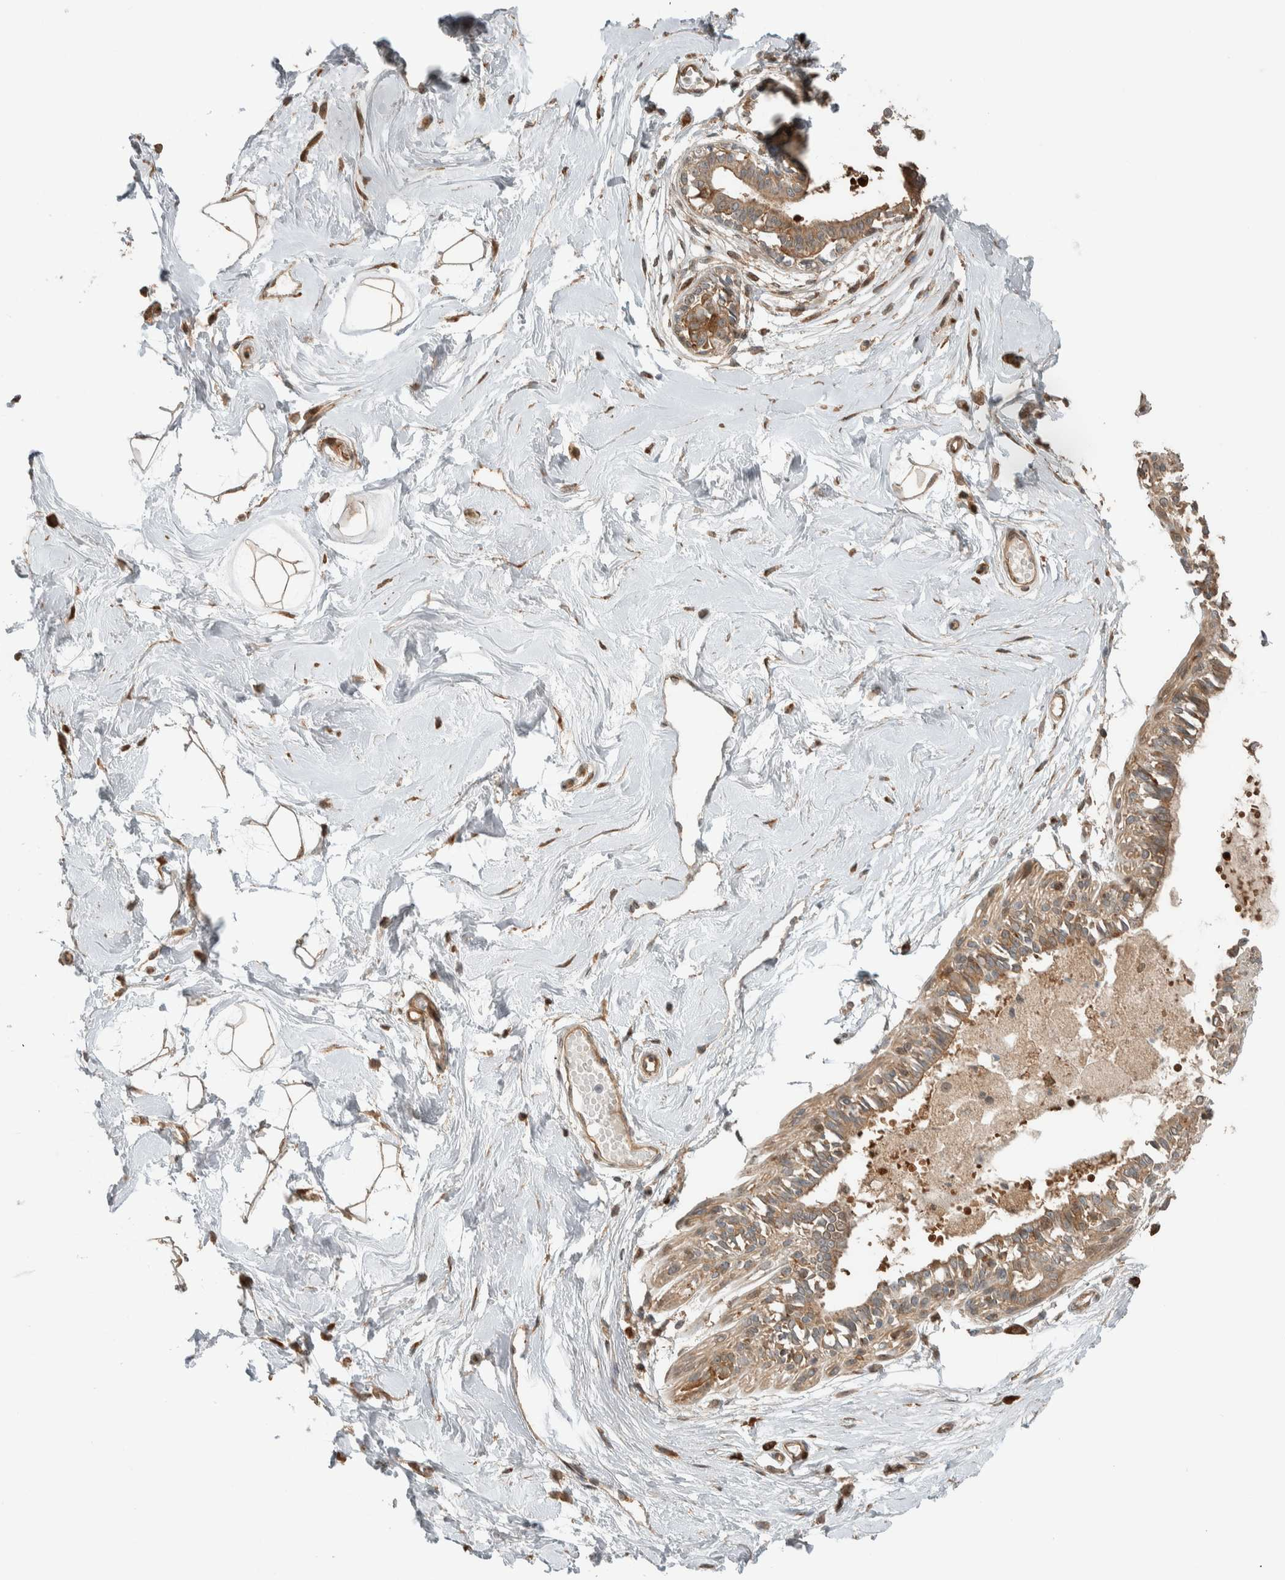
{"staining": {"intensity": "moderate", "quantity": ">75%", "location": "cytoplasmic/membranous"}, "tissue": "breast", "cell_type": "Adipocytes", "image_type": "normal", "snomed": [{"axis": "morphology", "description": "Normal tissue, NOS"}, {"axis": "topography", "description": "Breast"}], "caption": "Immunohistochemical staining of unremarkable human breast reveals medium levels of moderate cytoplasmic/membranous staining in about >75% of adipocytes.", "gene": "CNTROB", "patient": {"sex": "female", "age": 45}}